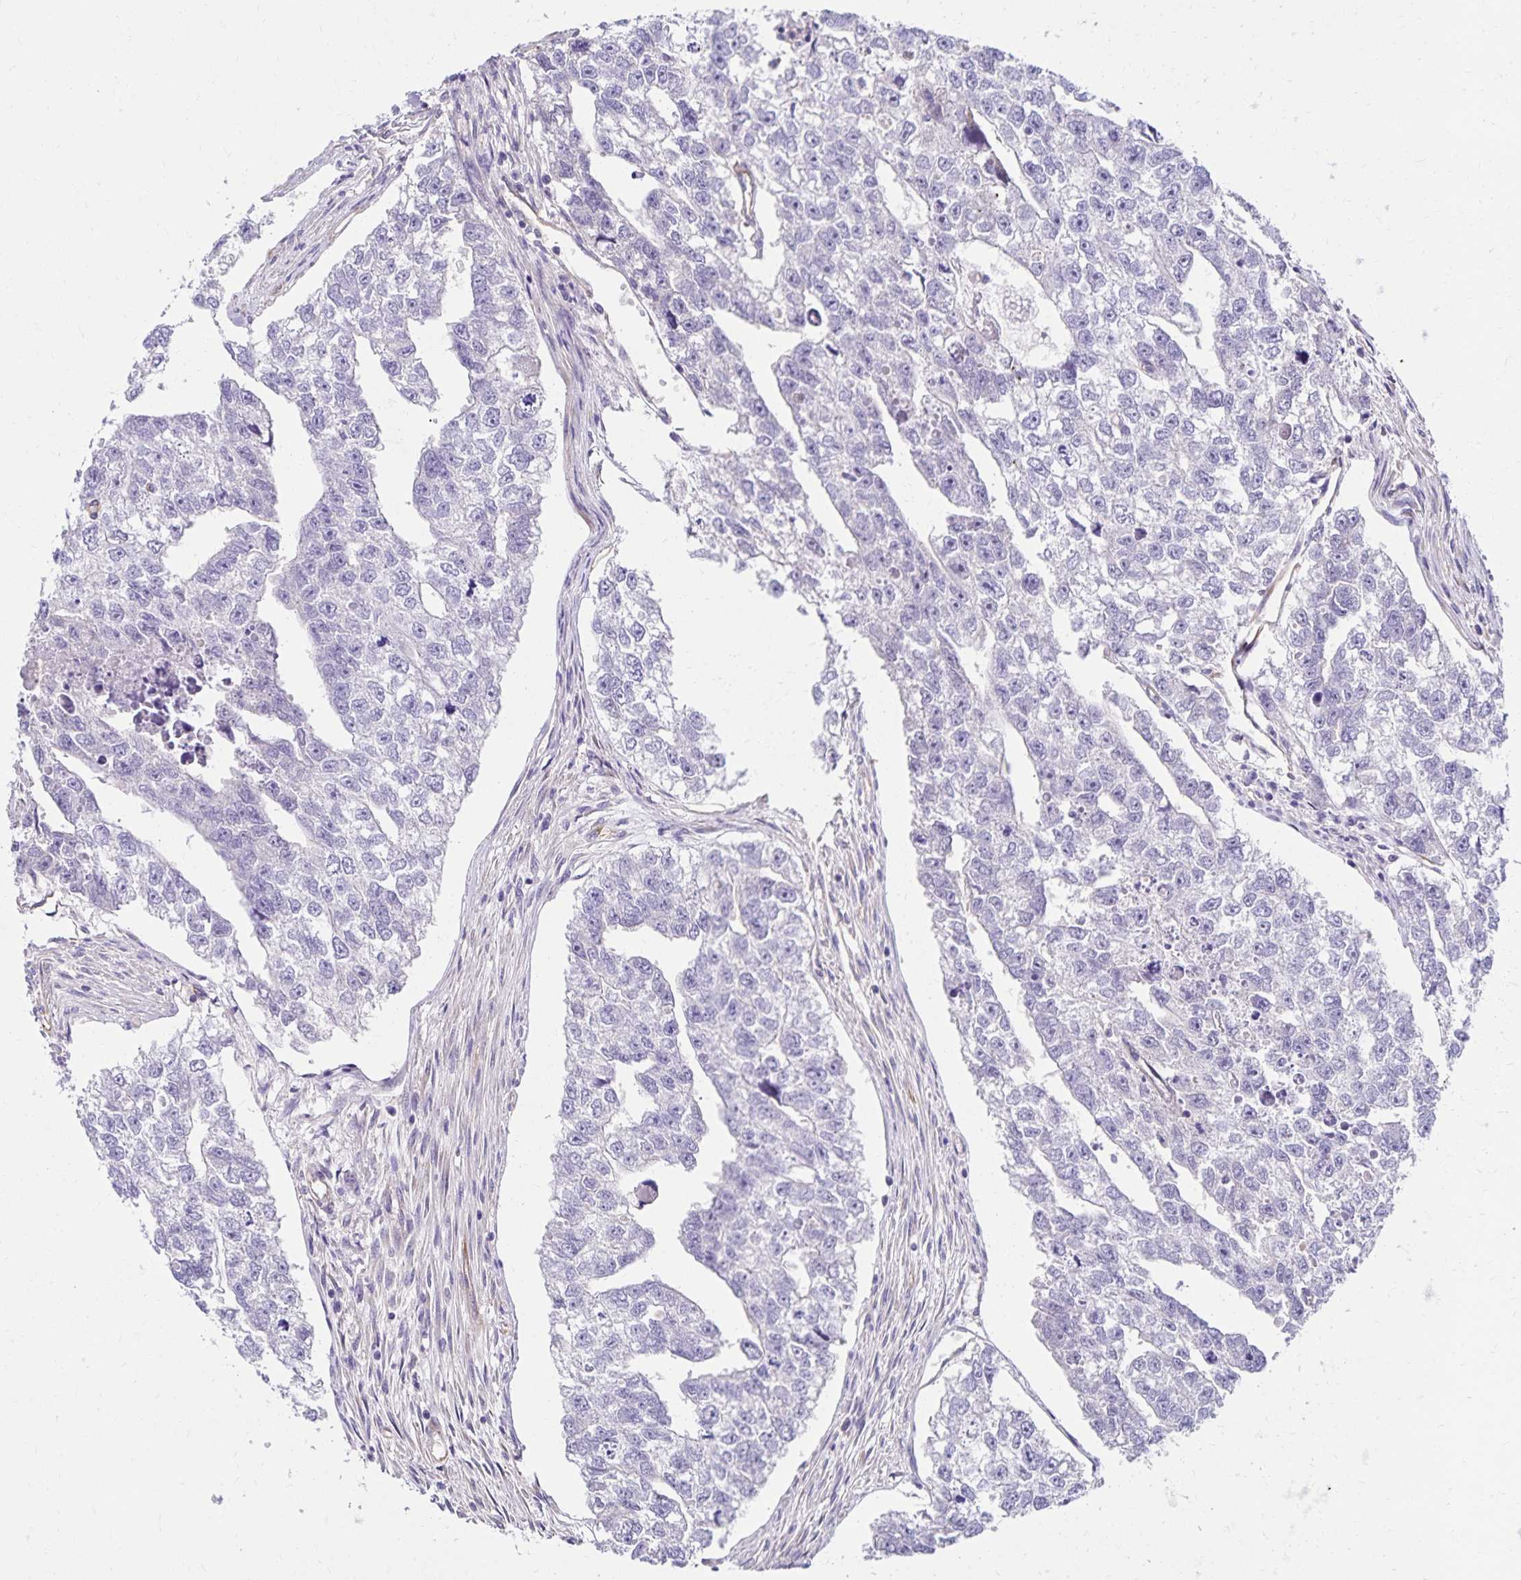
{"staining": {"intensity": "negative", "quantity": "none", "location": "none"}, "tissue": "testis cancer", "cell_type": "Tumor cells", "image_type": "cancer", "snomed": [{"axis": "morphology", "description": "Carcinoma, Embryonal, NOS"}, {"axis": "morphology", "description": "Teratoma, malignant, NOS"}, {"axis": "topography", "description": "Testis"}], "caption": "An immunohistochemistry (IHC) histopathology image of teratoma (malignant) (testis) is shown. There is no staining in tumor cells of teratoma (malignant) (testis).", "gene": "TRPV6", "patient": {"sex": "male", "age": 44}}